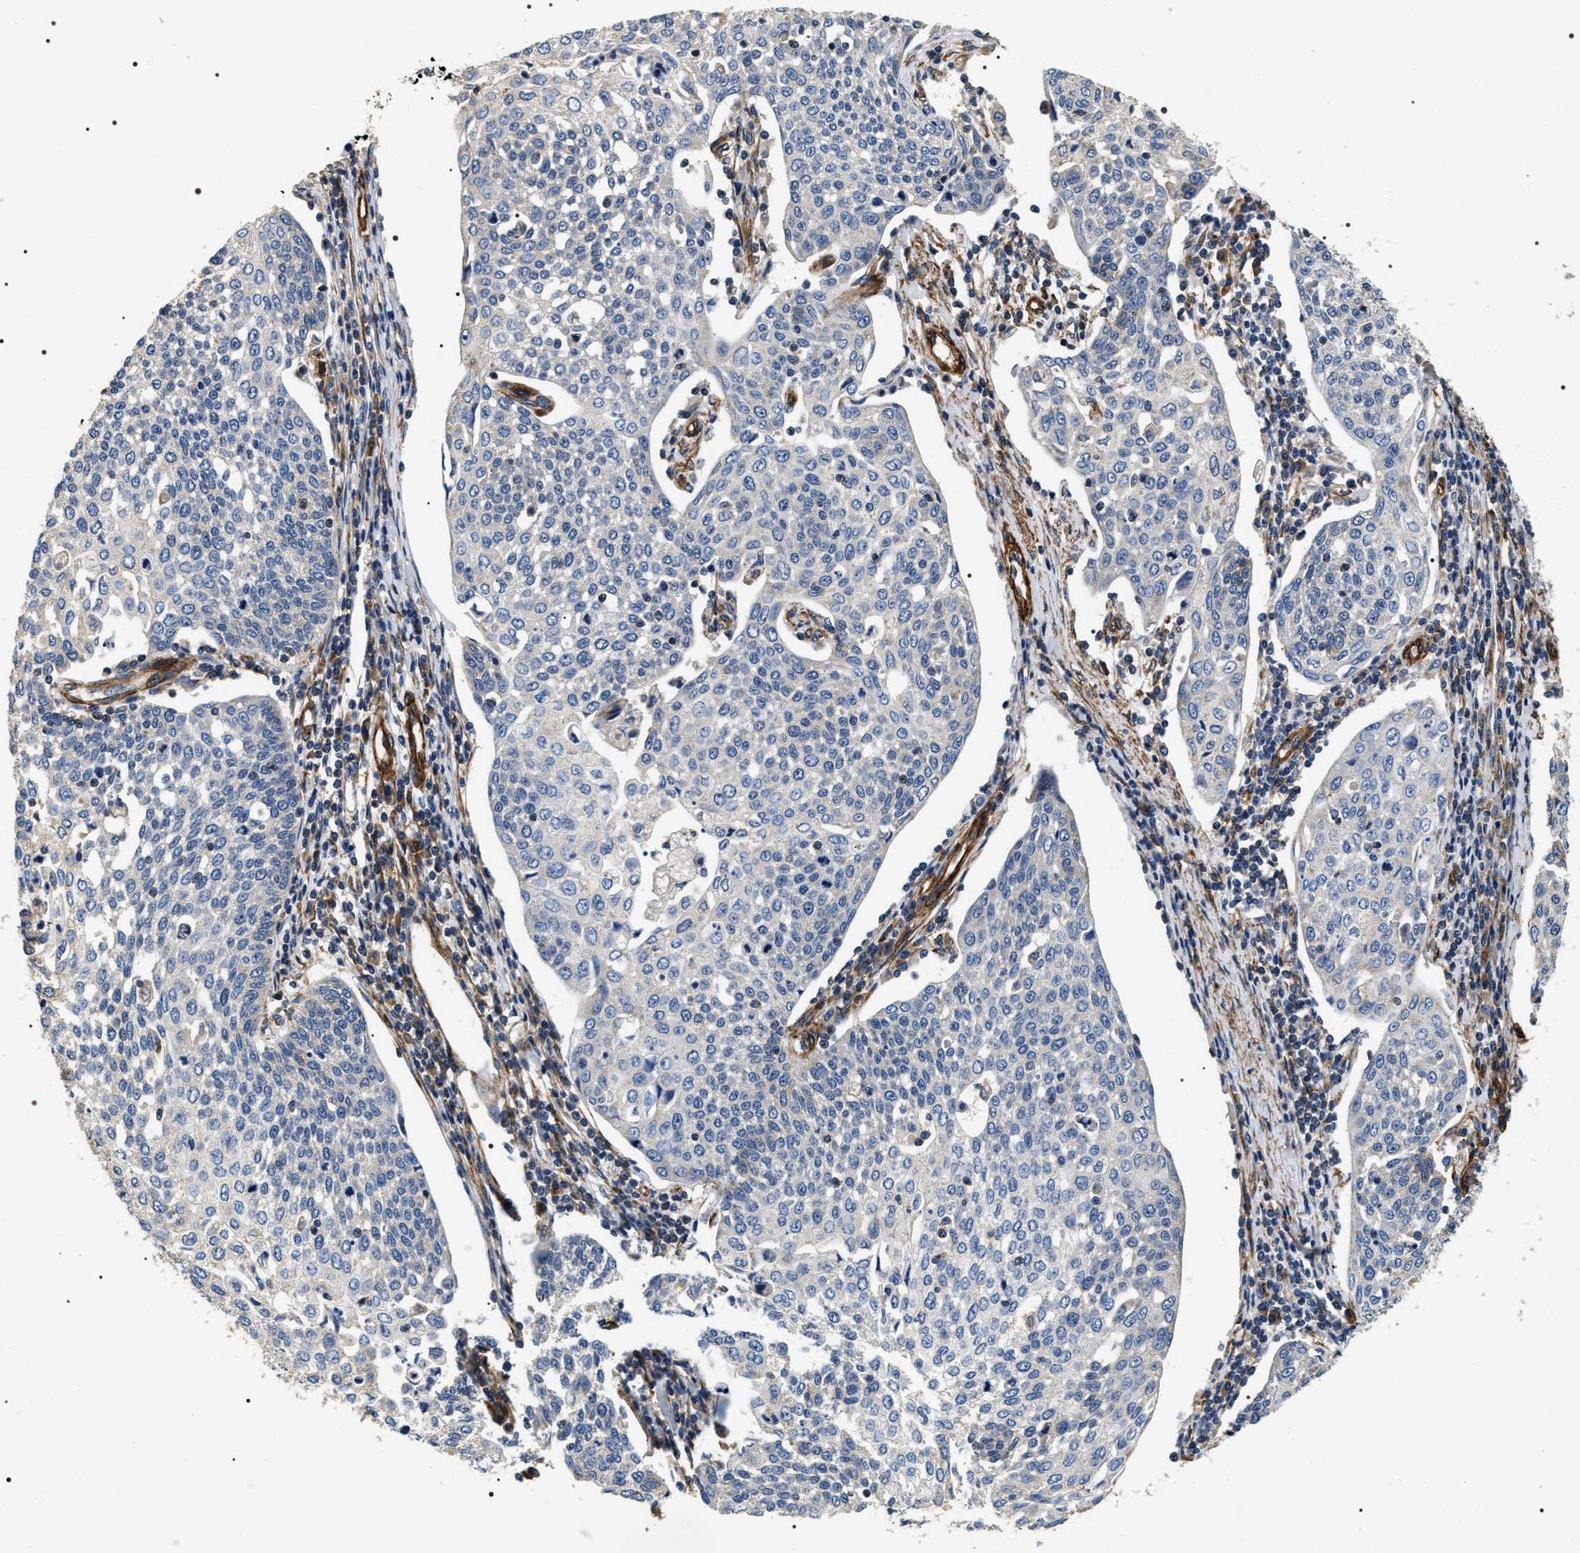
{"staining": {"intensity": "negative", "quantity": "none", "location": "none"}, "tissue": "cervical cancer", "cell_type": "Tumor cells", "image_type": "cancer", "snomed": [{"axis": "morphology", "description": "Squamous cell carcinoma, NOS"}, {"axis": "topography", "description": "Cervix"}], "caption": "Immunohistochemical staining of cervical cancer (squamous cell carcinoma) shows no significant expression in tumor cells. (DAB (3,3'-diaminobenzidine) immunohistochemistry (IHC), high magnification).", "gene": "ZC3HAV1L", "patient": {"sex": "female", "age": 34}}